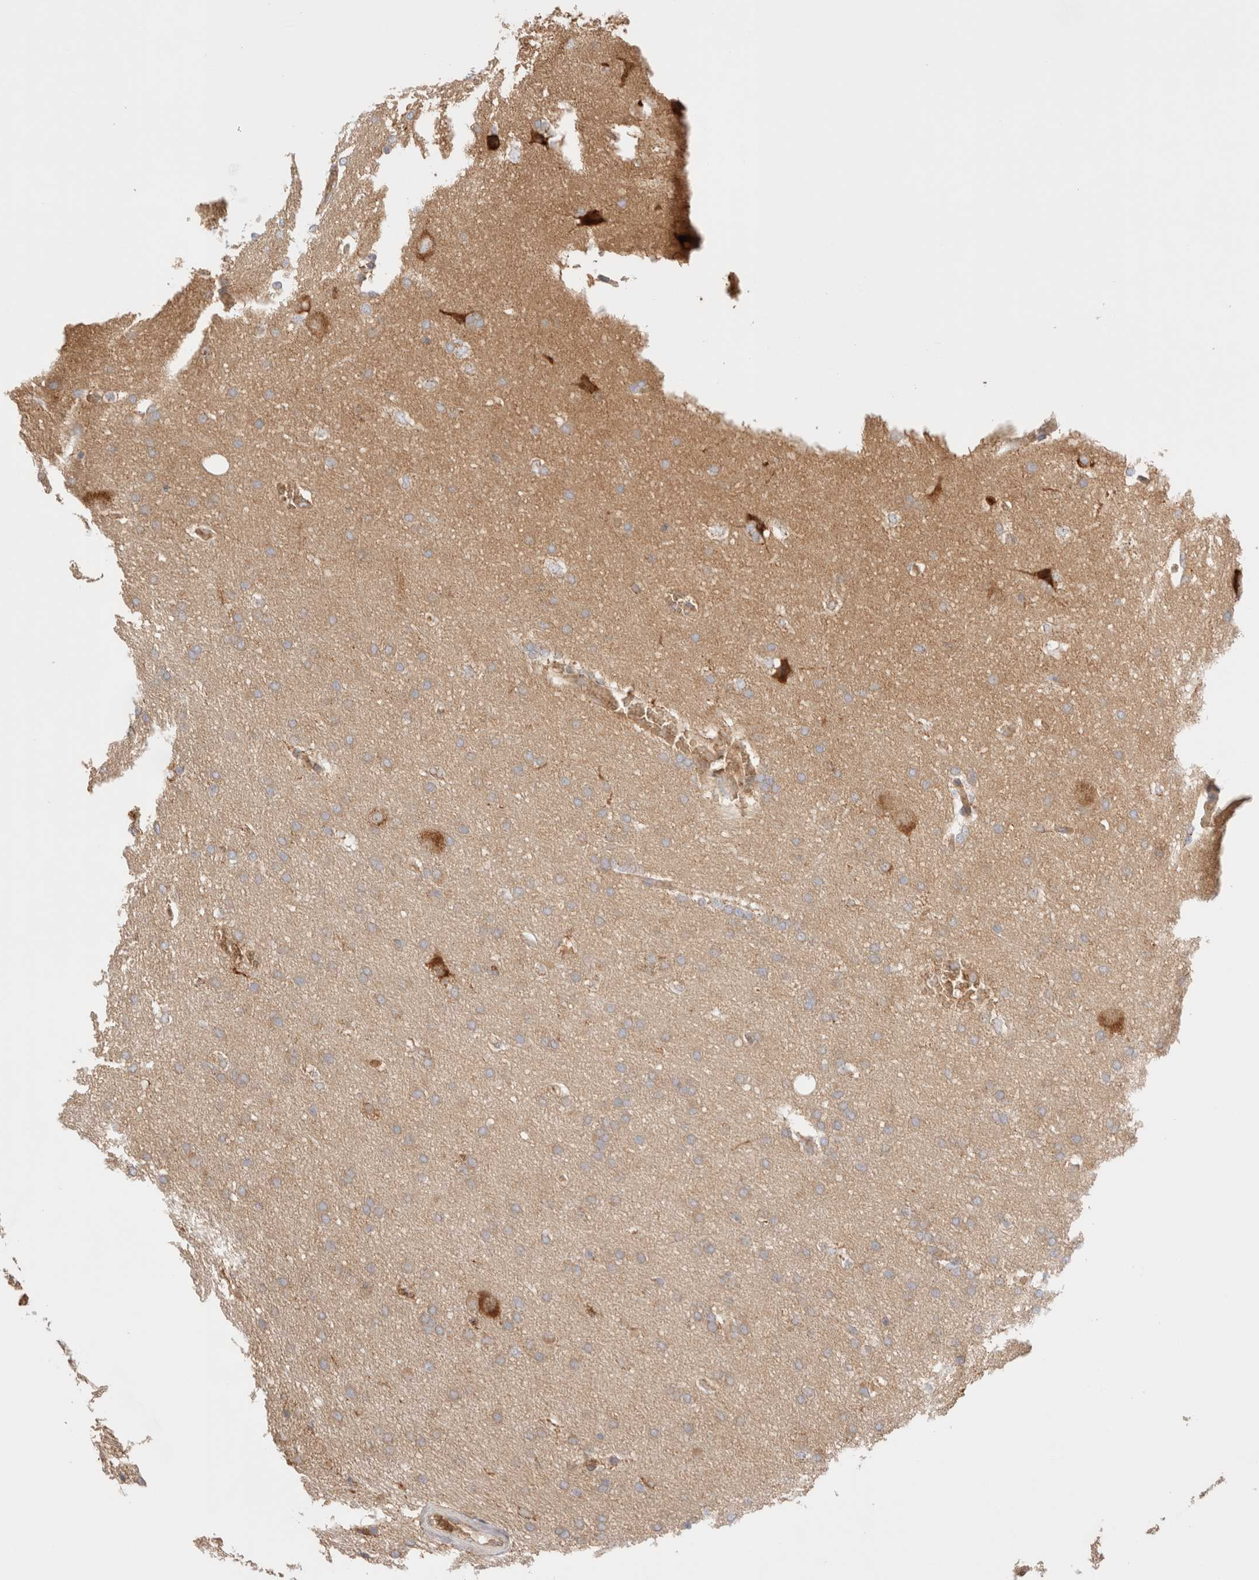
{"staining": {"intensity": "weak", "quantity": ">75%", "location": "cytoplasmic/membranous"}, "tissue": "glioma", "cell_type": "Tumor cells", "image_type": "cancer", "snomed": [{"axis": "morphology", "description": "Glioma, malignant, Low grade"}, {"axis": "topography", "description": "Brain"}], "caption": "Immunohistochemical staining of human glioma exhibits low levels of weak cytoplasmic/membranous positivity in approximately >75% of tumor cells.", "gene": "UTS2B", "patient": {"sex": "female", "age": 37}}